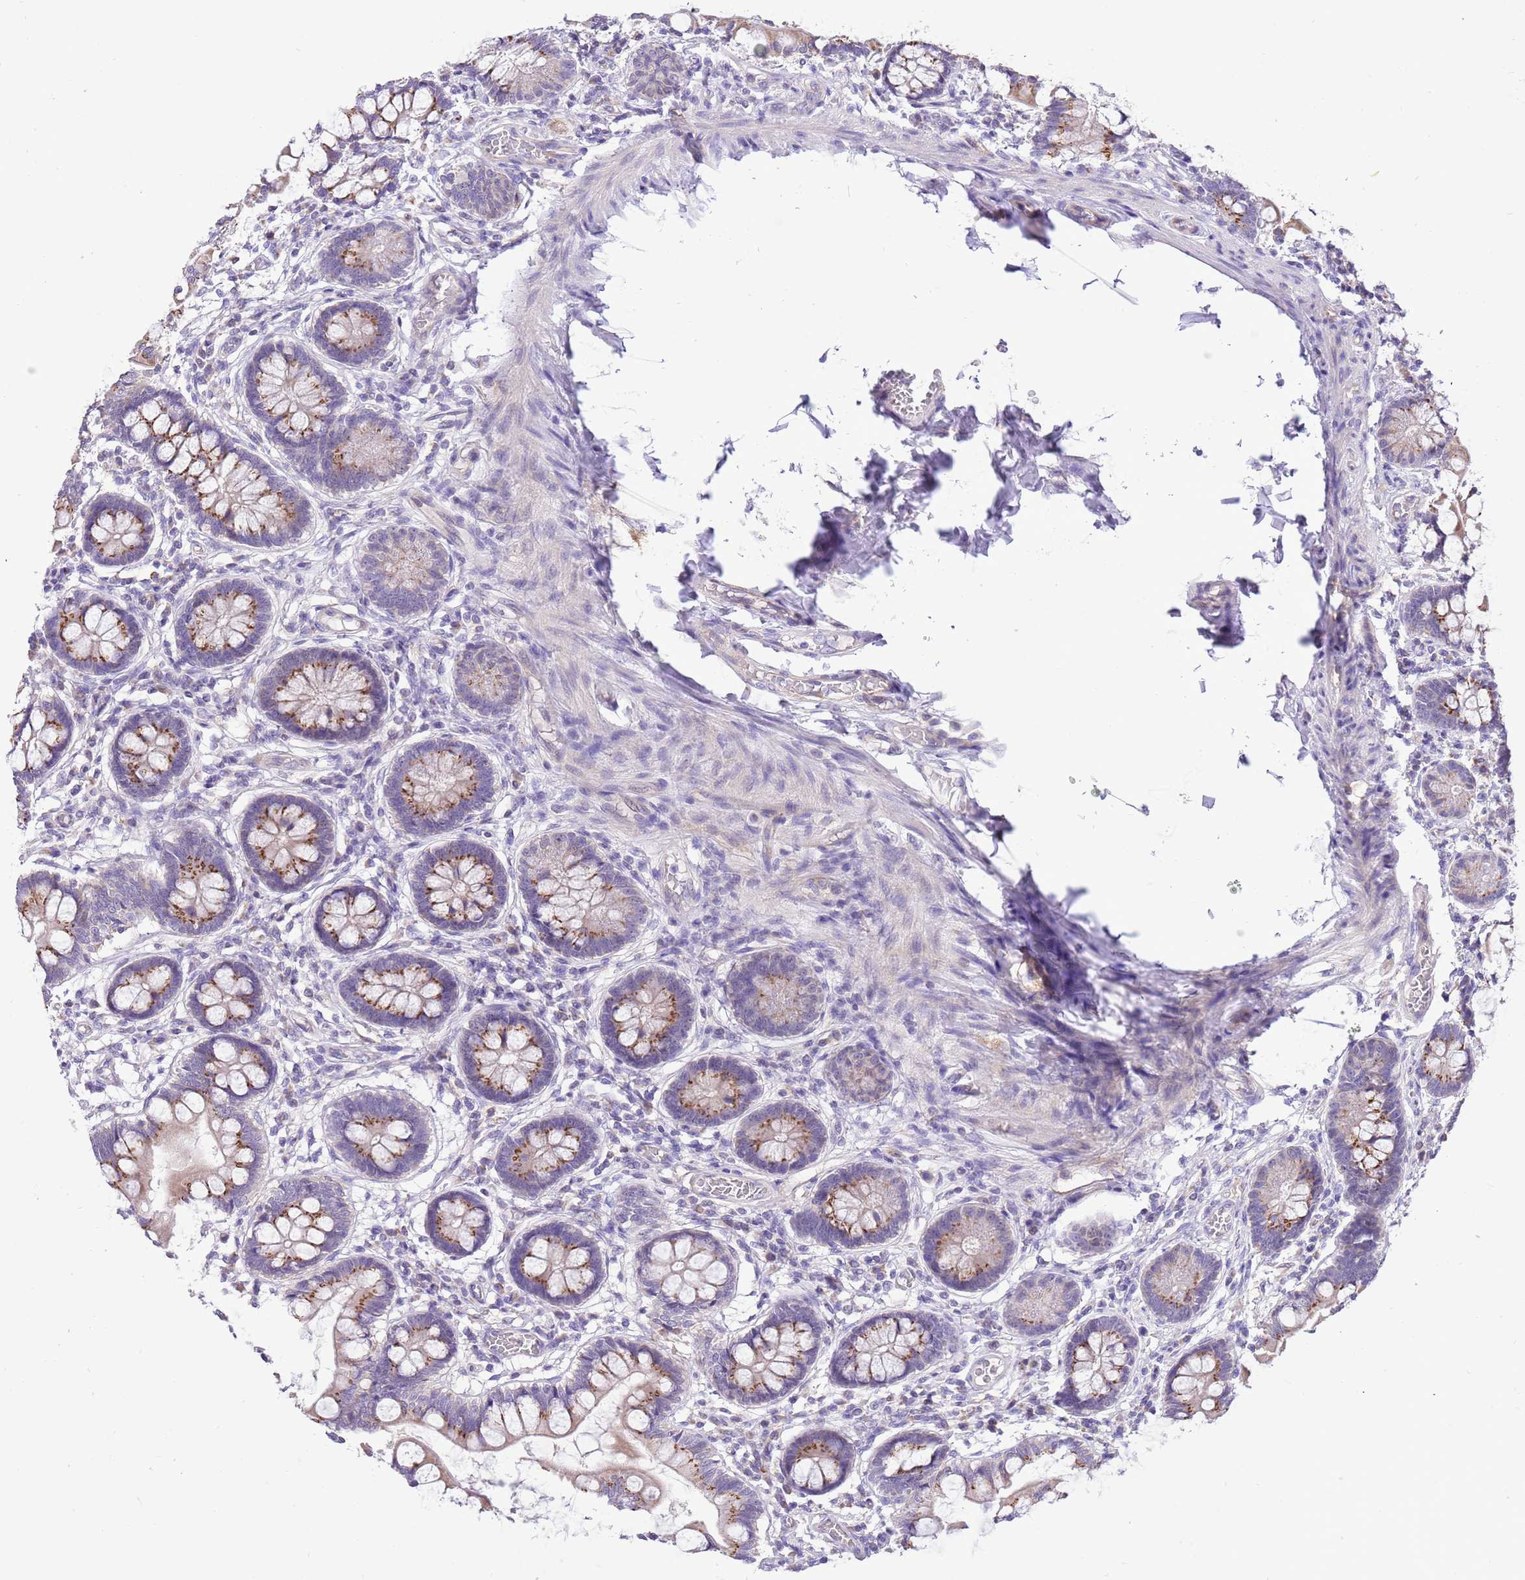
{"staining": {"intensity": "moderate", "quantity": ">75%", "location": "cytoplasmic/membranous"}, "tissue": "small intestine", "cell_type": "Glandular cells", "image_type": "normal", "snomed": [{"axis": "morphology", "description": "Normal tissue, NOS"}, {"axis": "topography", "description": "Small intestine"}], "caption": "Immunohistochemical staining of unremarkable human small intestine shows >75% levels of moderate cytoplasmic/membranous protein expression in approximately >75% of glandular cells. (Stains: DAB in brown, nuclei in blue, Microscopy: brightfield microscopy at high magnification).", "gene": "COX17", "patient": {"sex": "male", "age": 52}}